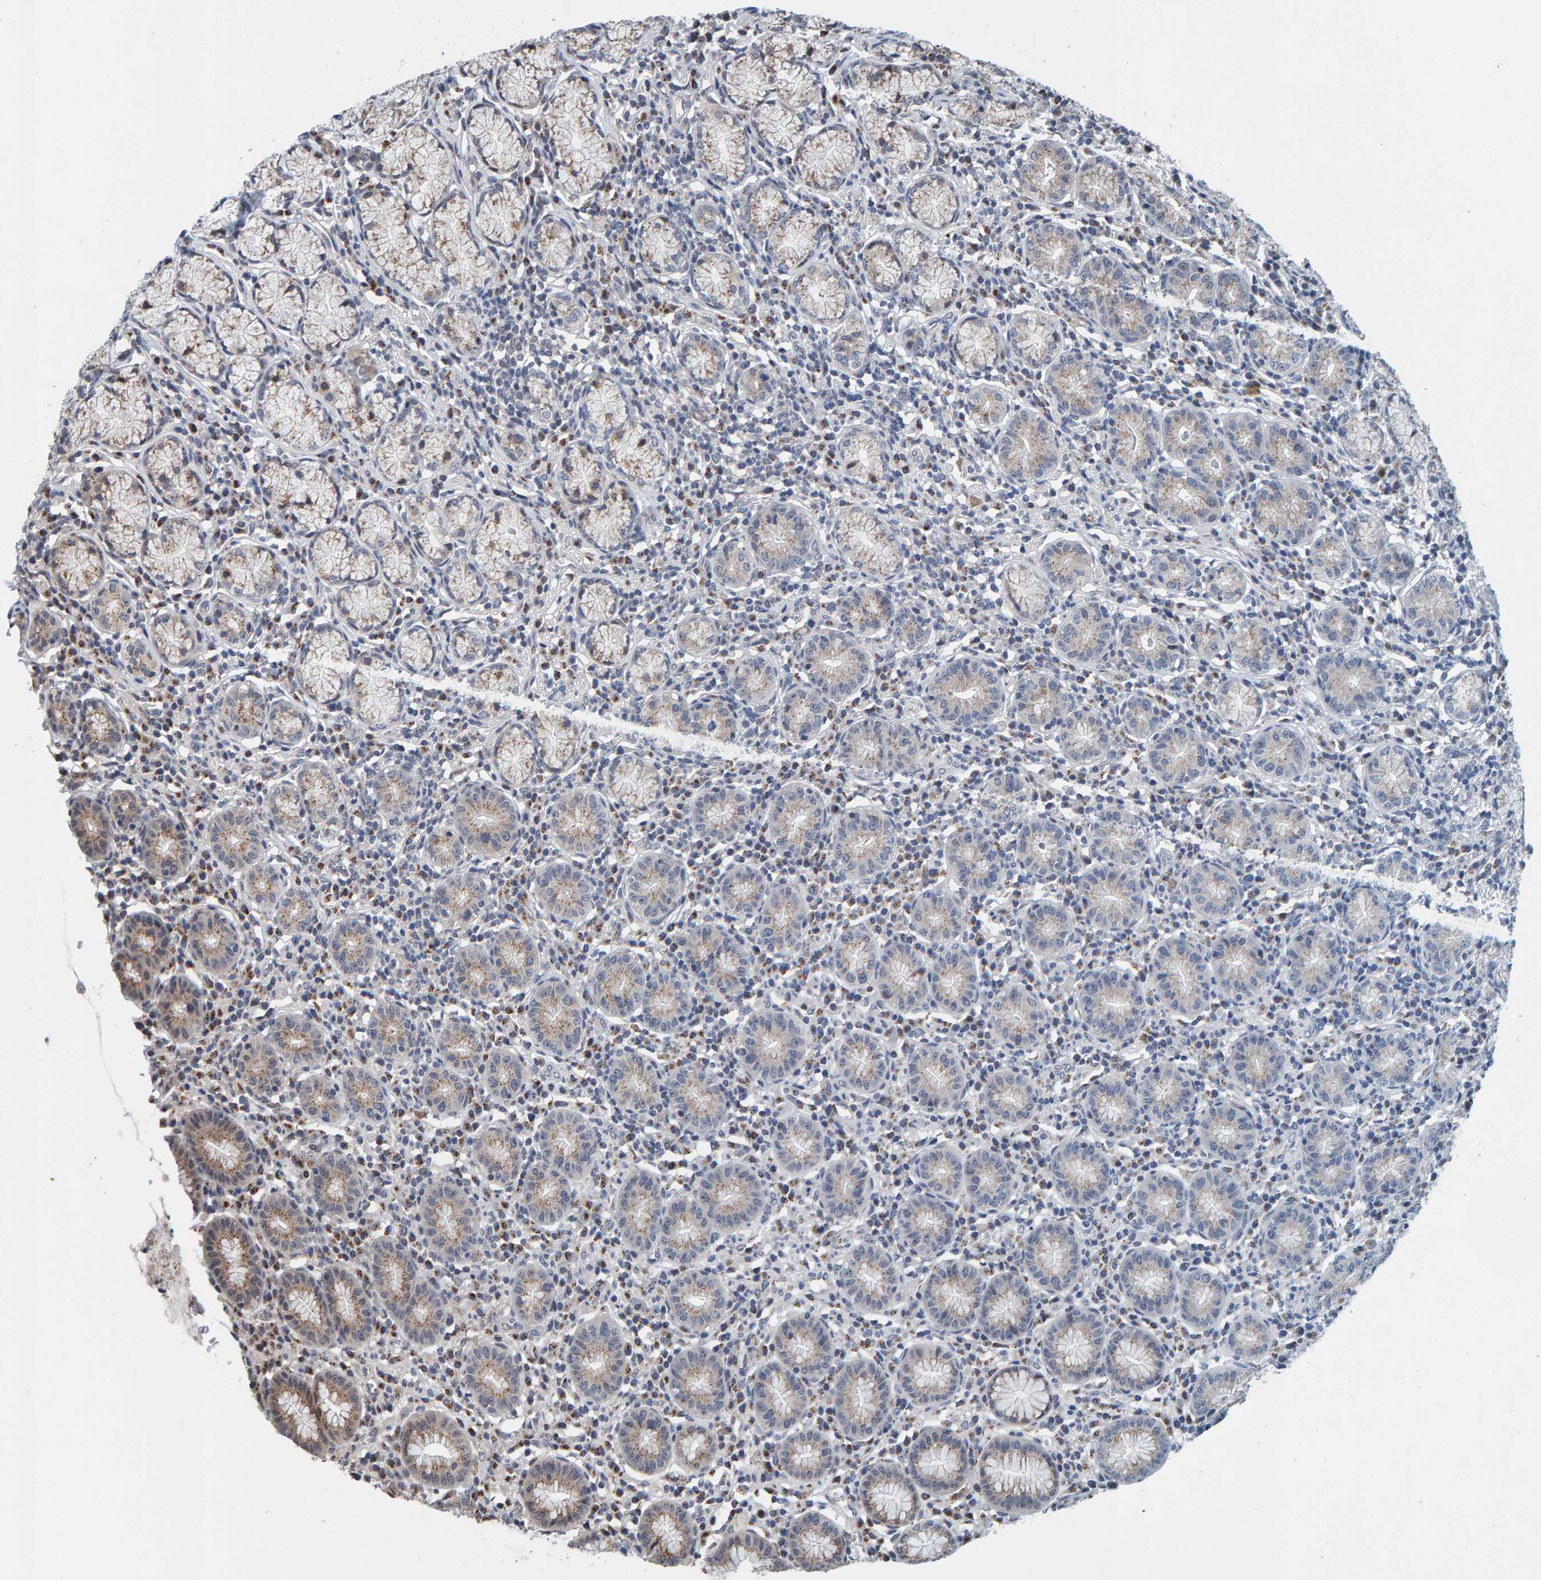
{"staining": {"intensity": "moderate", "quantity": "25%-75%", "location": "cytoplasmic/membranous"}, "tissue": "stomach", "cell_type": "Glandular cells", "image_type": "normal", "snomed": [{"axis": "morphology", "description": "Normal tissue, NOS"}, {"axis": "topography", "description": "Stomach"}], "caption": "High-magnification brightfield microscopy of benign stomach stained with DAB (3,3'-diaminobenzidine) (brown) and counterstained with hematoxylin (blue). glandular cells exhibit moderate cytoplasmic/membranous staining is identified in about25%-75% of cells. The staining is performed using DAB (3,3'-diaminobenzidine) brown chromogen to label protein expression. The nuclei are counter-stained blue using hematoxylin.", "gene": "CCDC25", "patient": {"sex": "male", "age": 55}}